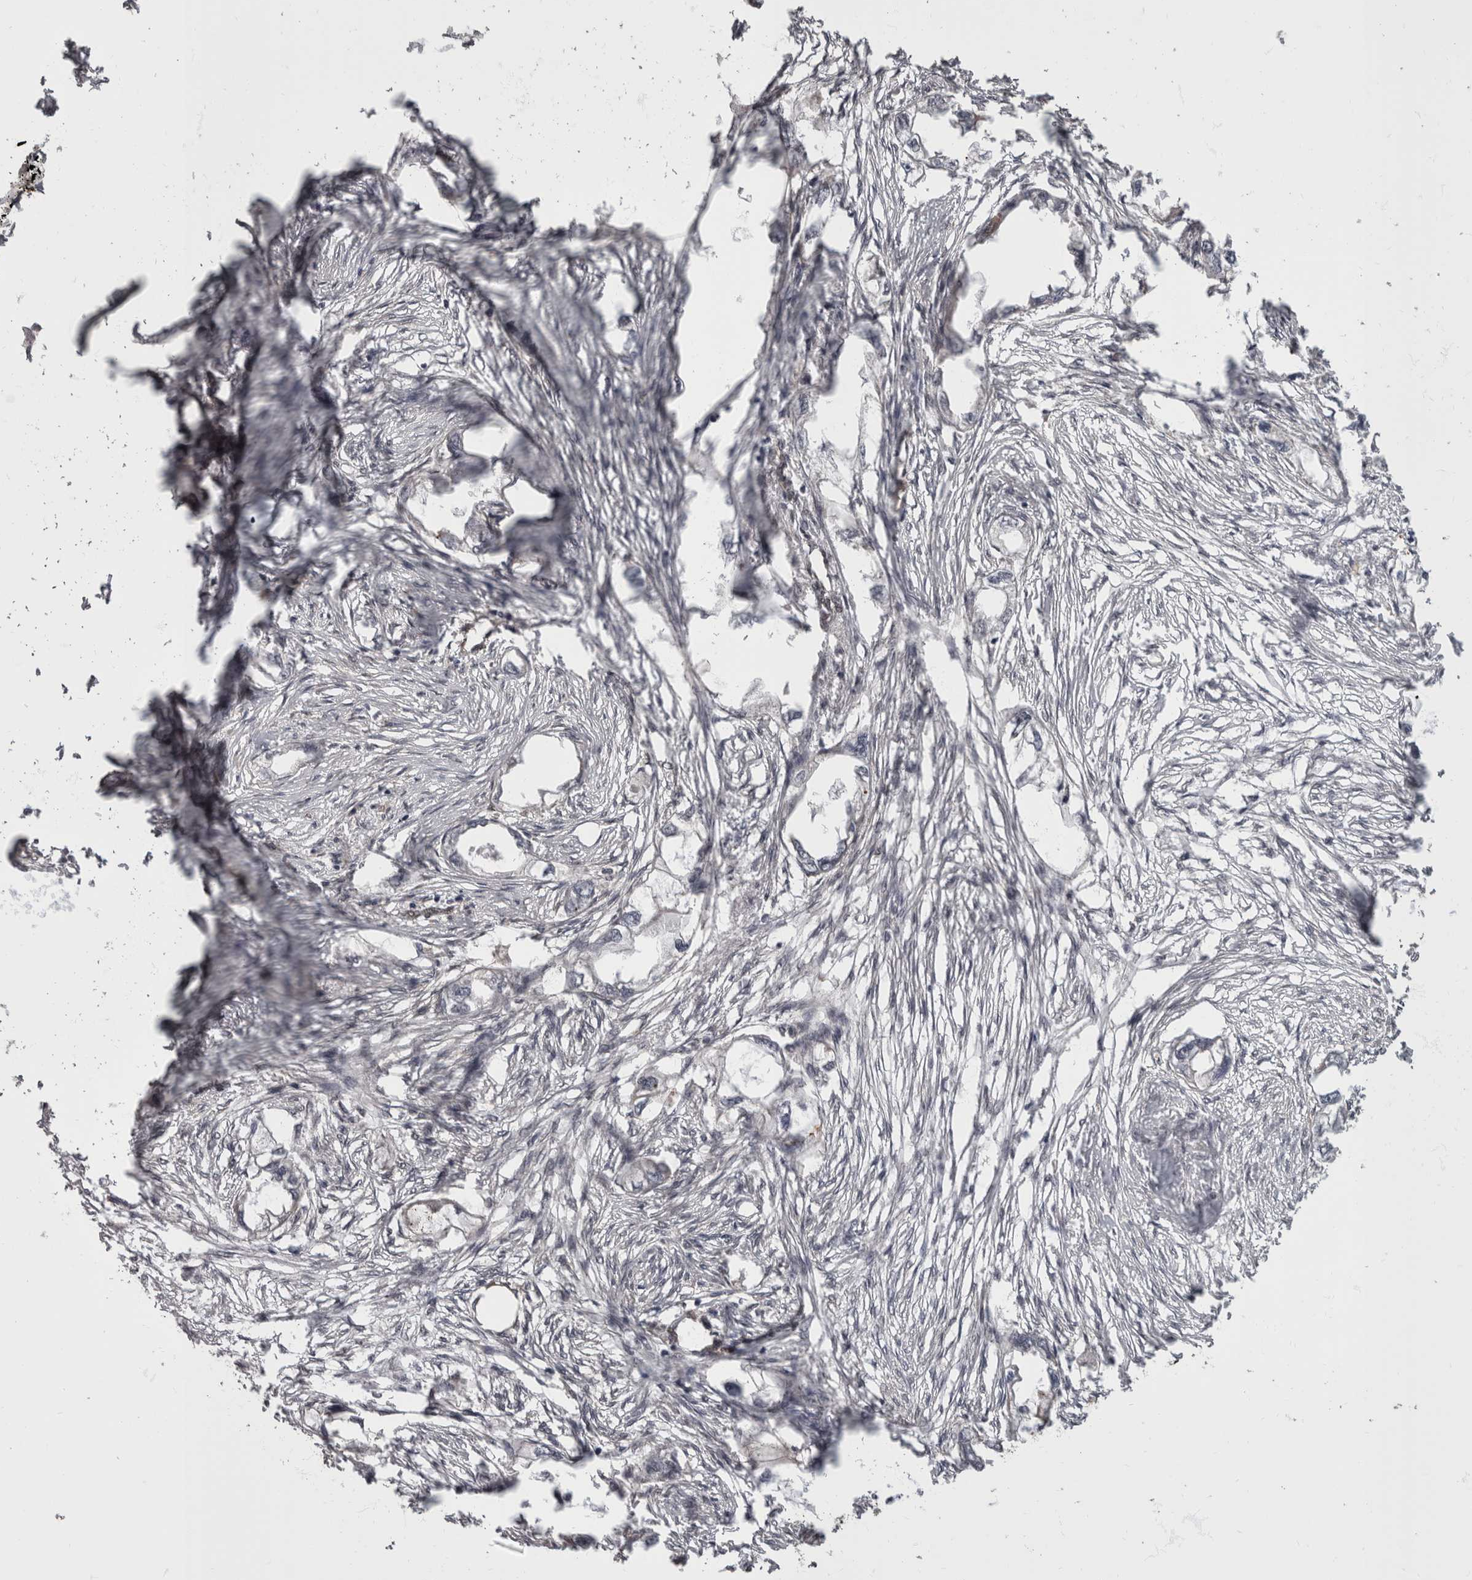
{"staining": {"intensity": "negative", "quantity": "none", "location": "none"}, "tissue": "endometrial cancer", "cell_type": "Tumor cells", "image_type": "cancer", "snomed": [{"axis": "morphology", "description": "Adenocarcinoma, NOS"}, {"axis": "morphology", "description": "Adenocarcinoma, metastatic, NOS"}, {"axis": "topography", "description": "Adipose tissue"}, {"axis": "topography", "description": "Endometrium"}], "caption": "Endometrial cancer (adenocarcinoma) stained for a protein using immunohistochemistry displays no expression tumor cells.", "gene": "AKT3", "patient": {"sex": "female", "age": 67}}